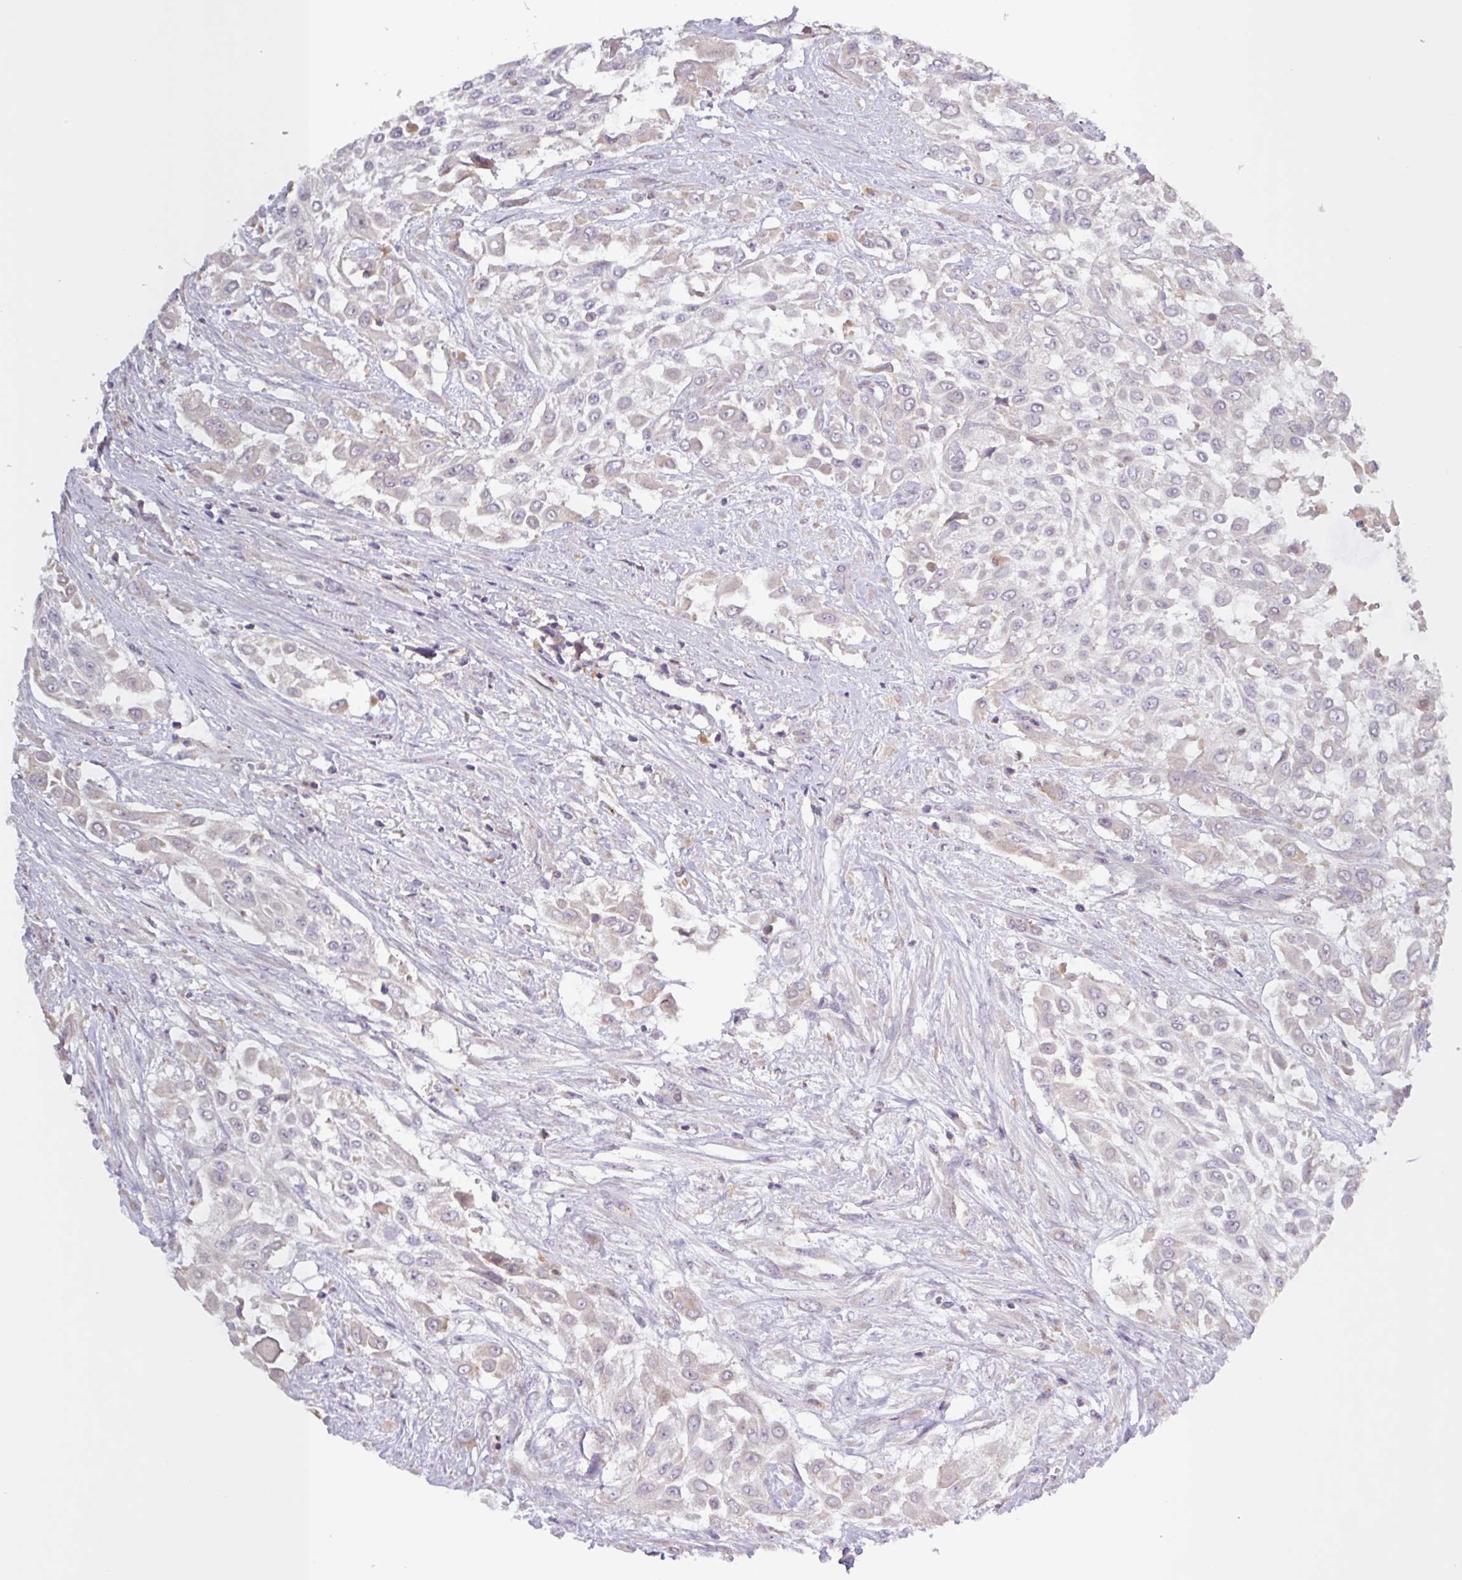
{"staining": {"intensity": "weak", "quantity": "<25%", "location": "cytoplasmic/membranous"}, "tissue": "urothelial cancer", "cell_type": "Tumor cells", "image_type": "cancer", "snomed": [{"axis": "morphology", "description": "Urothelial carcinoma, High grade"}, {"axis": "topography", "description": "Urinary bladder"}], "caption": "Human urothelial cancer stained for a protein using immunohistochemistry shows no expression in tumor cells.", "gene": "SFTPB", "patient": {"sex": "male", "age": 57}}